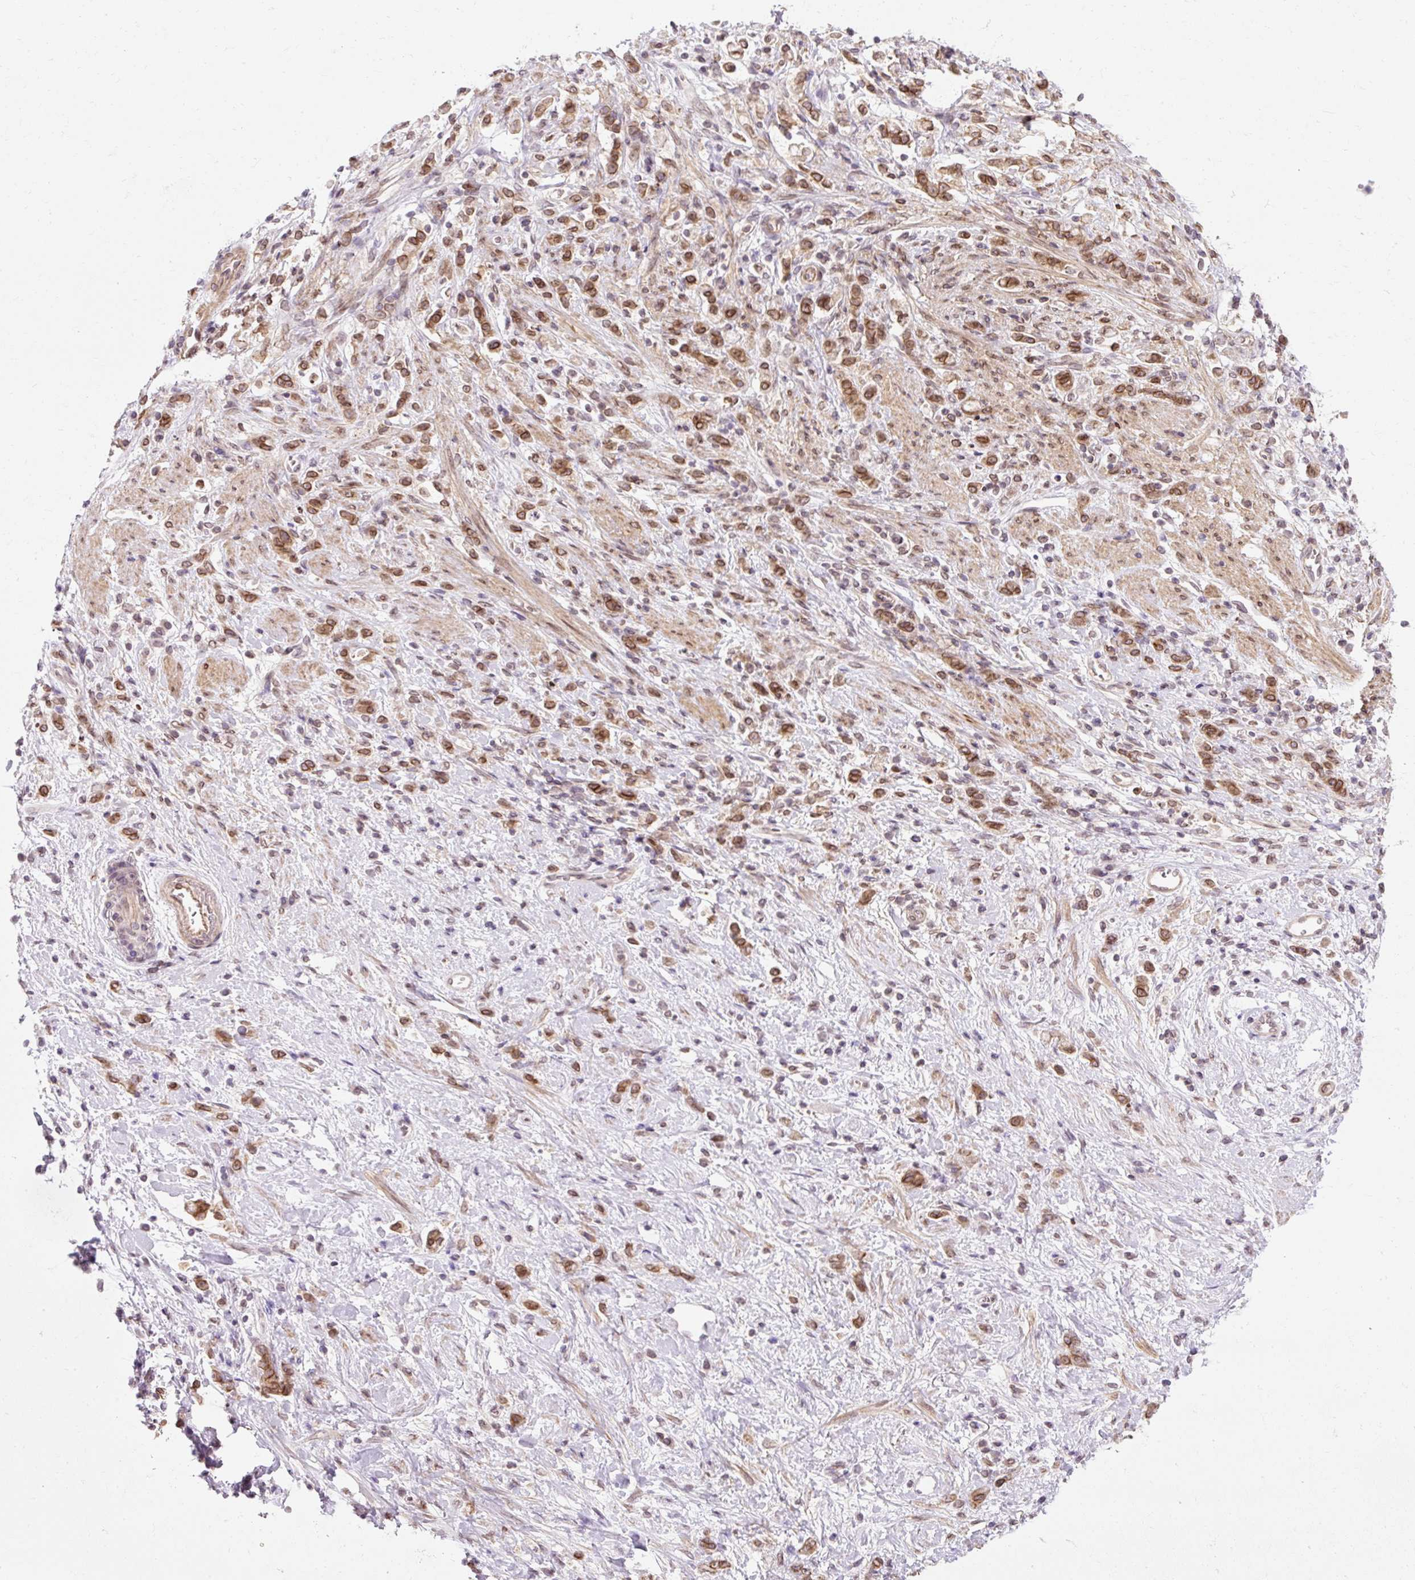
{"staining": {"intensity": "moderate", "quantity": ">75%", "location": "cytoplasmic/membranous,nuclear"}, "tissue": "stomach cancer", "cell_type": "Tumor cells", "image_type": "cancer", "snomed": [{"axis": "morphology", "description": "Adenocarcinoma, NOS"}, {"axis": "topography", "description": "Stomach"}], "caption": "Brown immunohistochemical staining in human stomach cancer (adenocarcinoma) exhibits moderate cytoplasmic/membranous and nuclear expression in about >75% of tumor cells.", "gene": "ZNF610", "patient": {"sex": "female", "age": 60}}